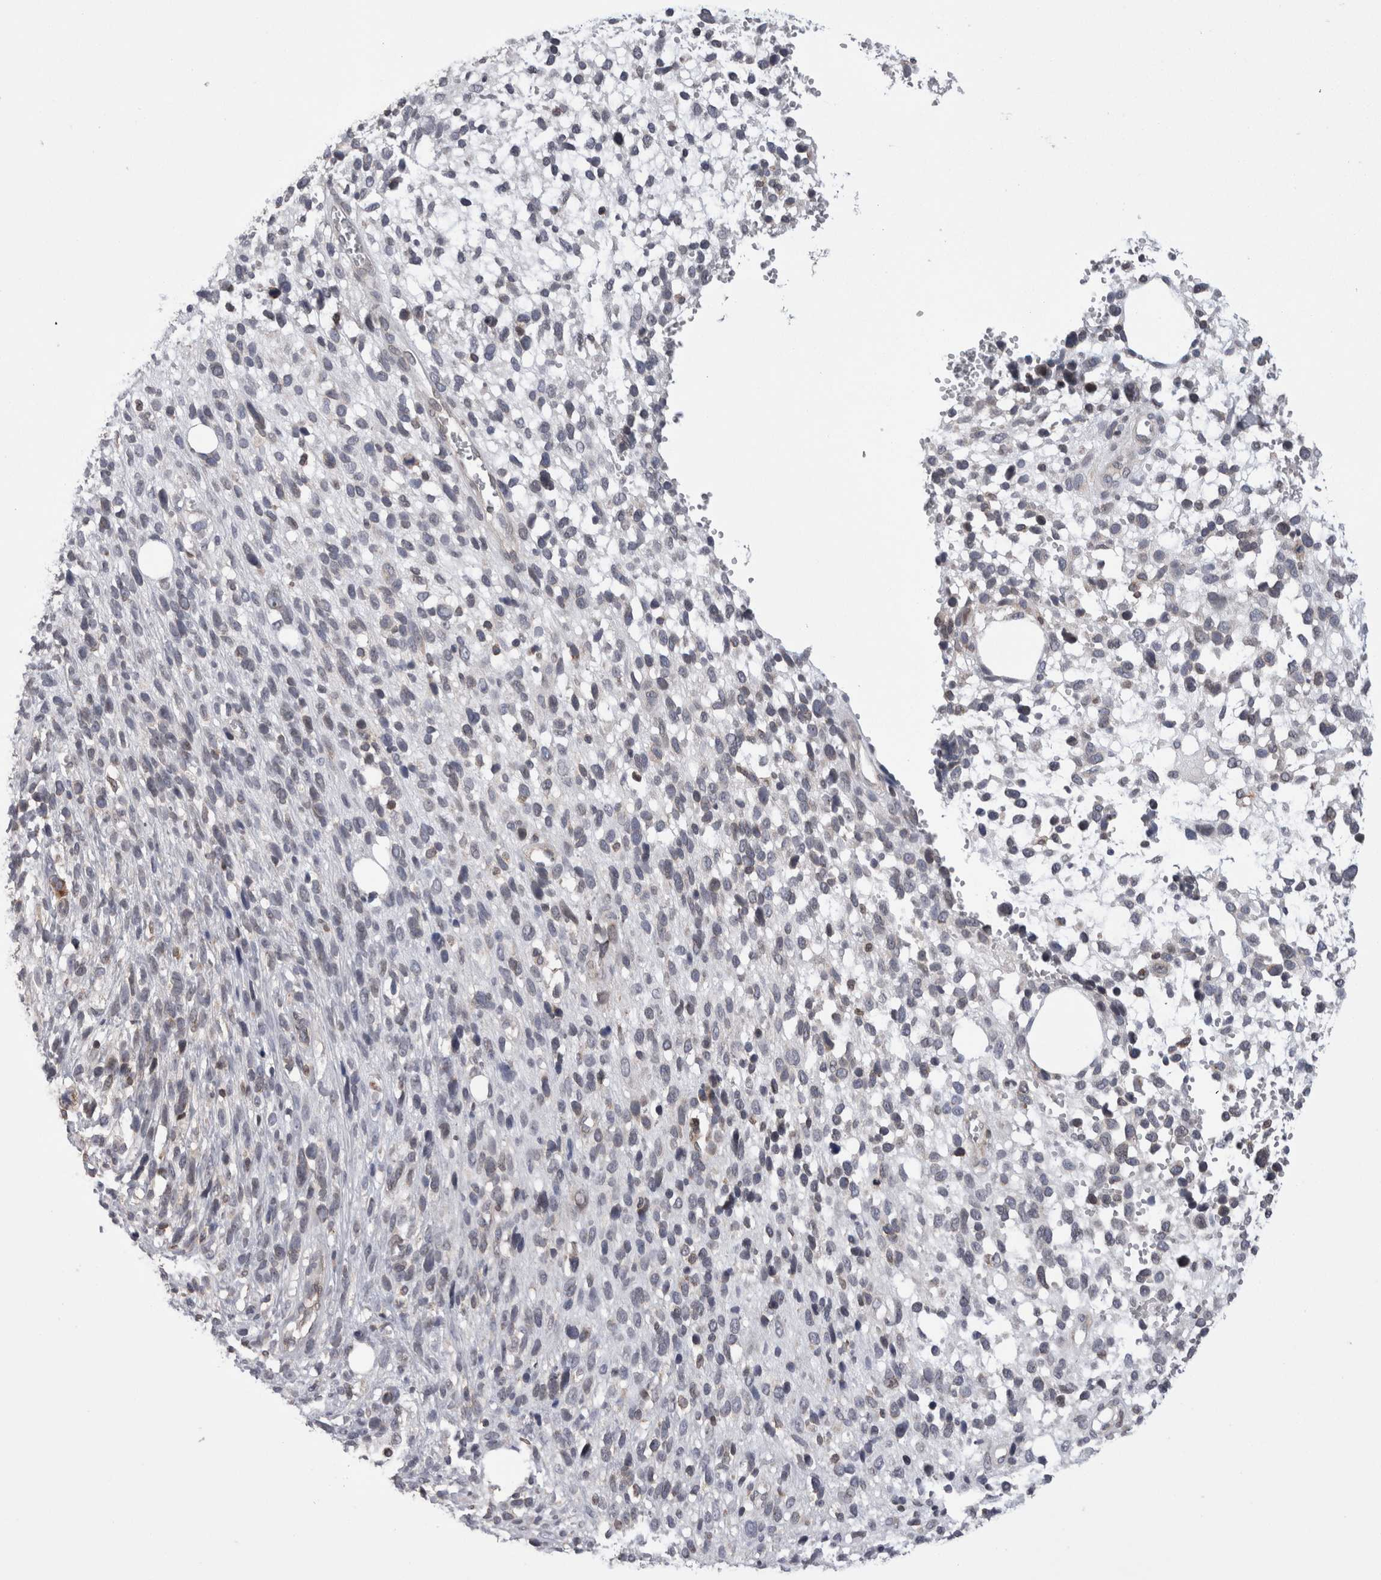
{"staining": {"intensity": "negative", "quantity": "none", "location": "none"}, "tissue": "melanoma", "cell_type": "Tumor cells", "image_type": "cancer", "snomed": [{"axis": "morphology", "description": "Malignant melanoma, NOS"}, {"axis": "topography", "description": "Skin"}], "caption": "Immunohistochemistry (IHC) of melanoma shows no expression in tumor cells. (Stains: DAB (3,3'-diaminobenzidine) immunohistochemistry with hematoxylin counter stain, Microscopy: brightfield microscopy at high magnification).", "gene": "DARS2", "patient": {"sex": "female", "age": 55}}